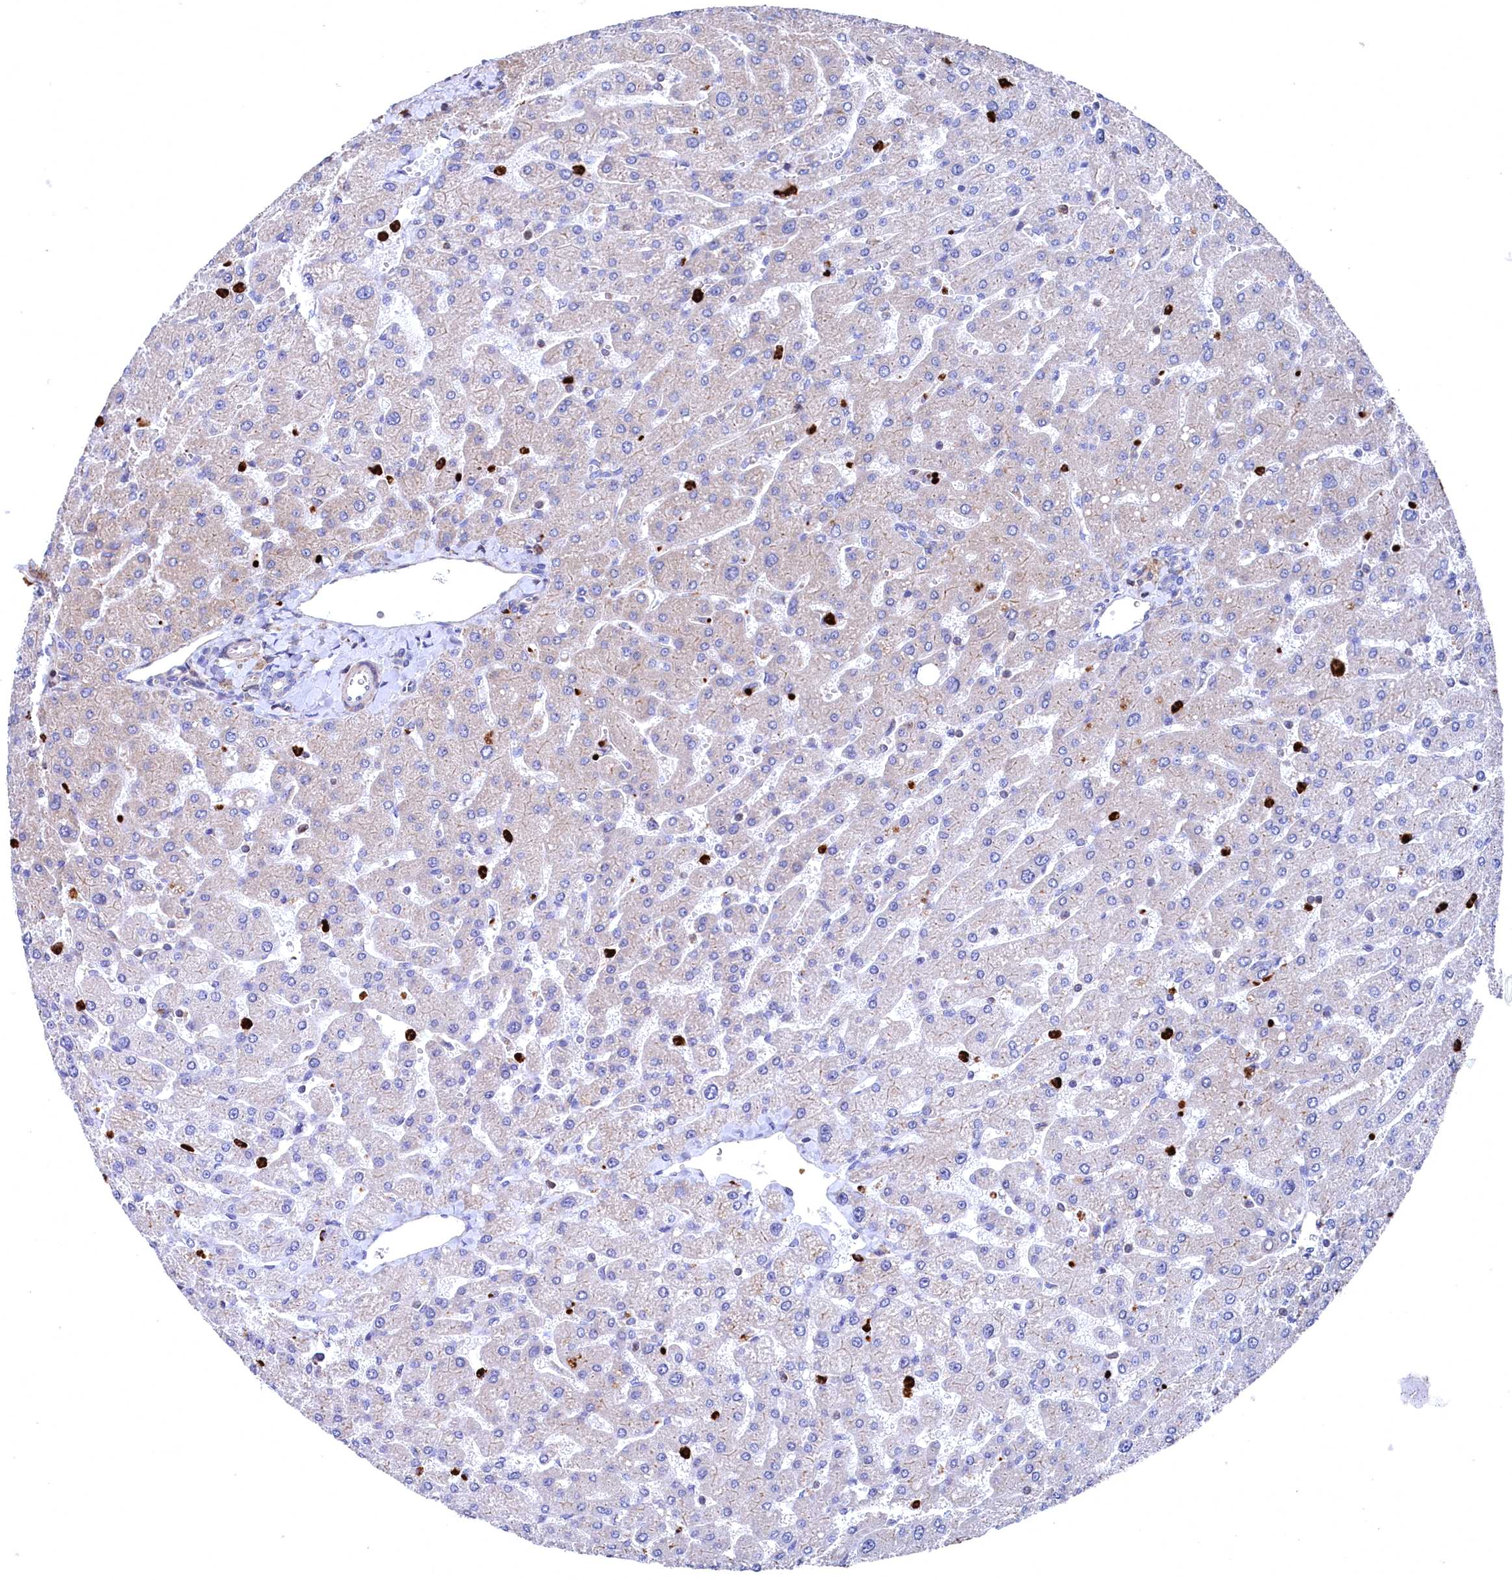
{"staining": {"intensity": "negative", "quantity": "none", "location": "none"}, "tissue": "liver", "cell_type": "Cholangiocytes", "image_type": "normal", "snomed": [{"axis": "morphology", "description": "Normal tissue, NOS"}, {"axis": "topography", "description": "Liver"}], "caption": "Immunohistochemistry (IHC) of unremarkable human liver demonstrates no positivity in cholangiocytes.", "gene": "CHCHD1", "patient": {"sex": "male", "age": 55}}